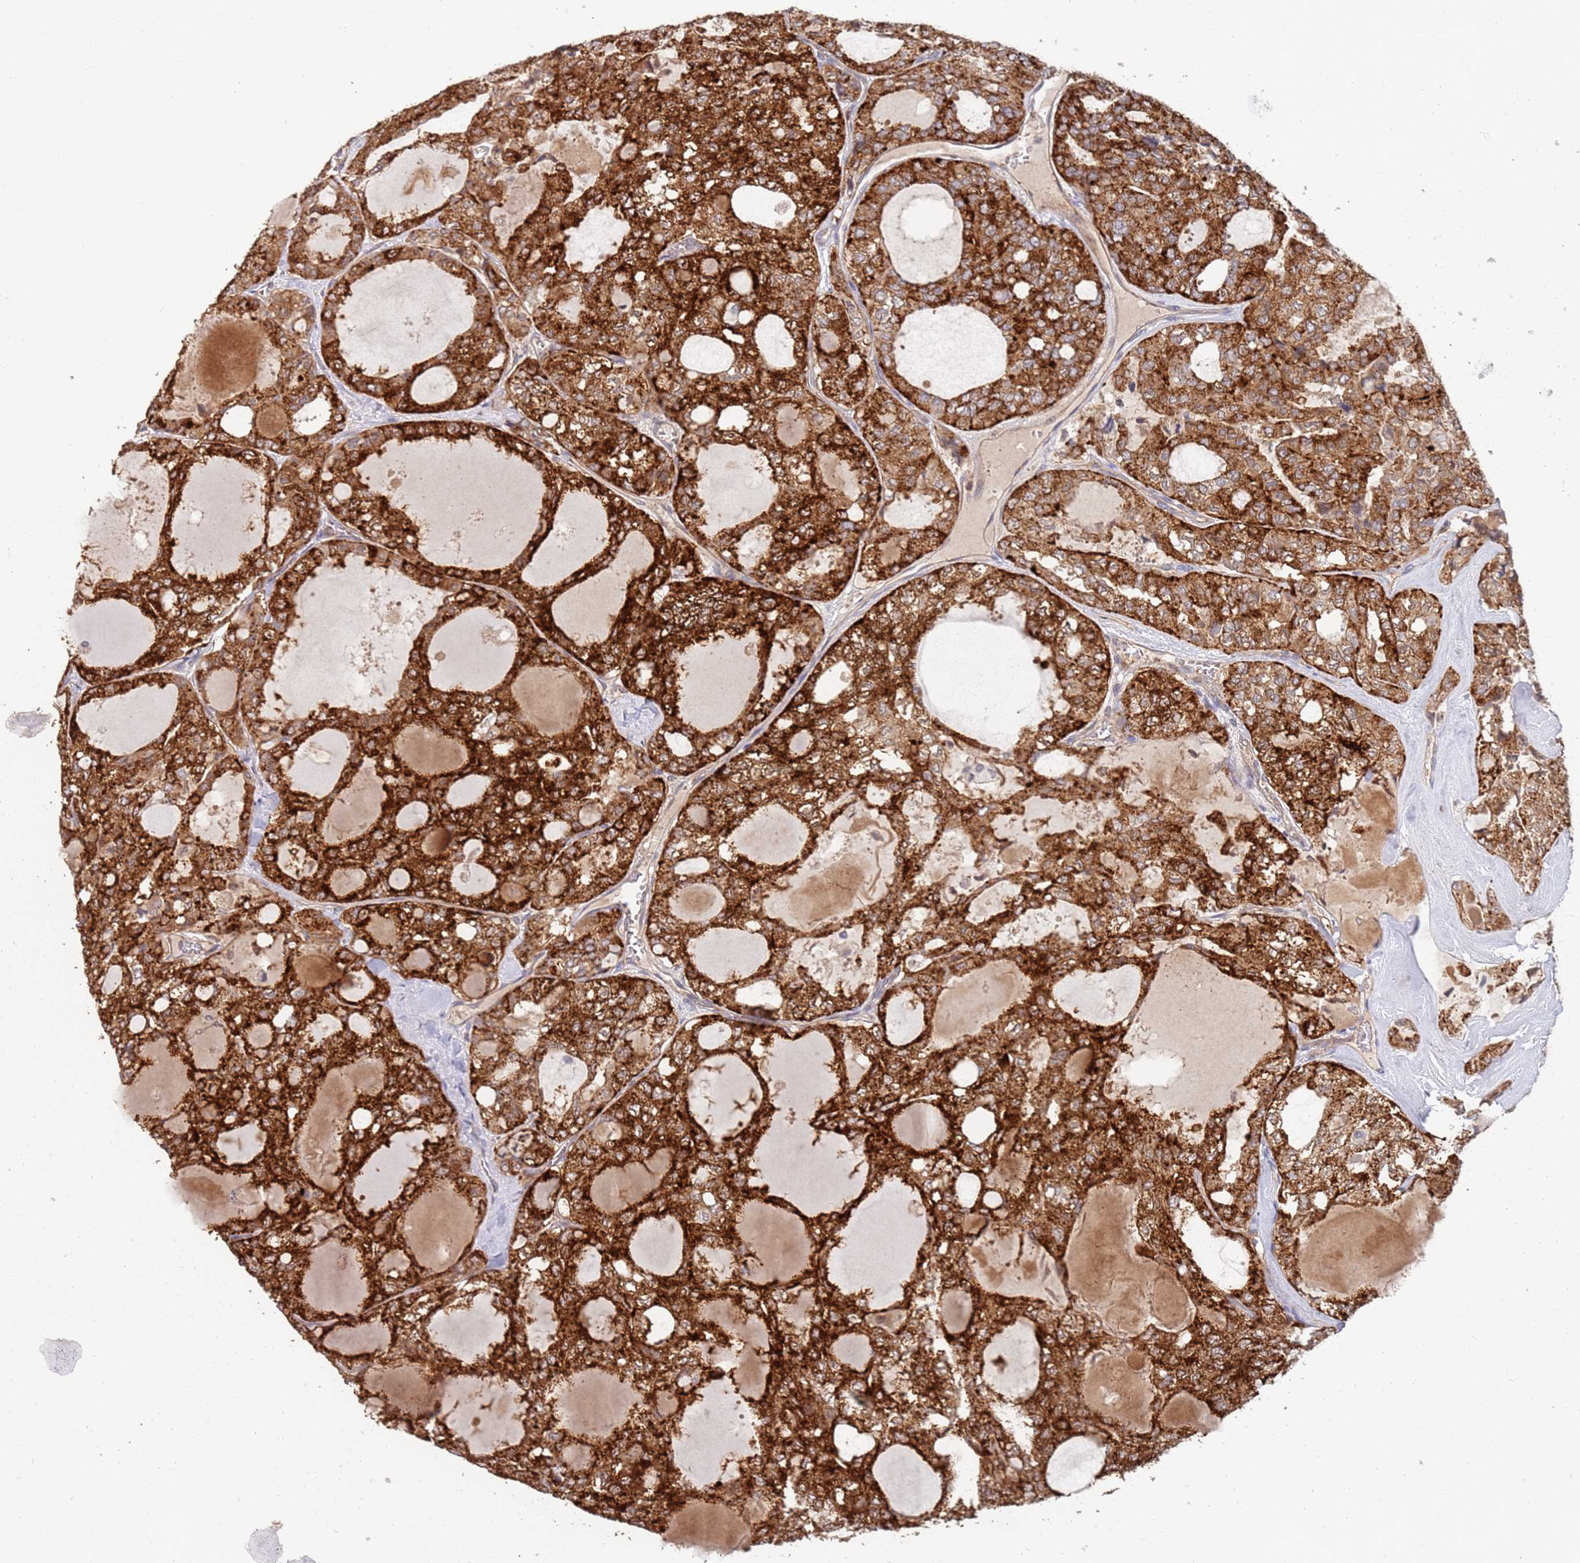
{"staining": {"intensity": "strong", "quantity": ">75%", "location": "cytoplasmic/membranous"}, "tissue": "thyroid cancer", "cell_type": "Tumor cells", "image_type": "cancer", "snomed": [{"axis": "morphology", "description": "Follicular adenoma carcinoma, NOS"}, {"axis": "topography", "description": "Thyroid gland"}], "caption": "A photomicrograph of human thyroid cancer stained for a protein displays strong cytoplasmic/membranous brown staining in tumor cells.", "gene": "ABCB6", "patient": {"sex": "male", "age": 75}}